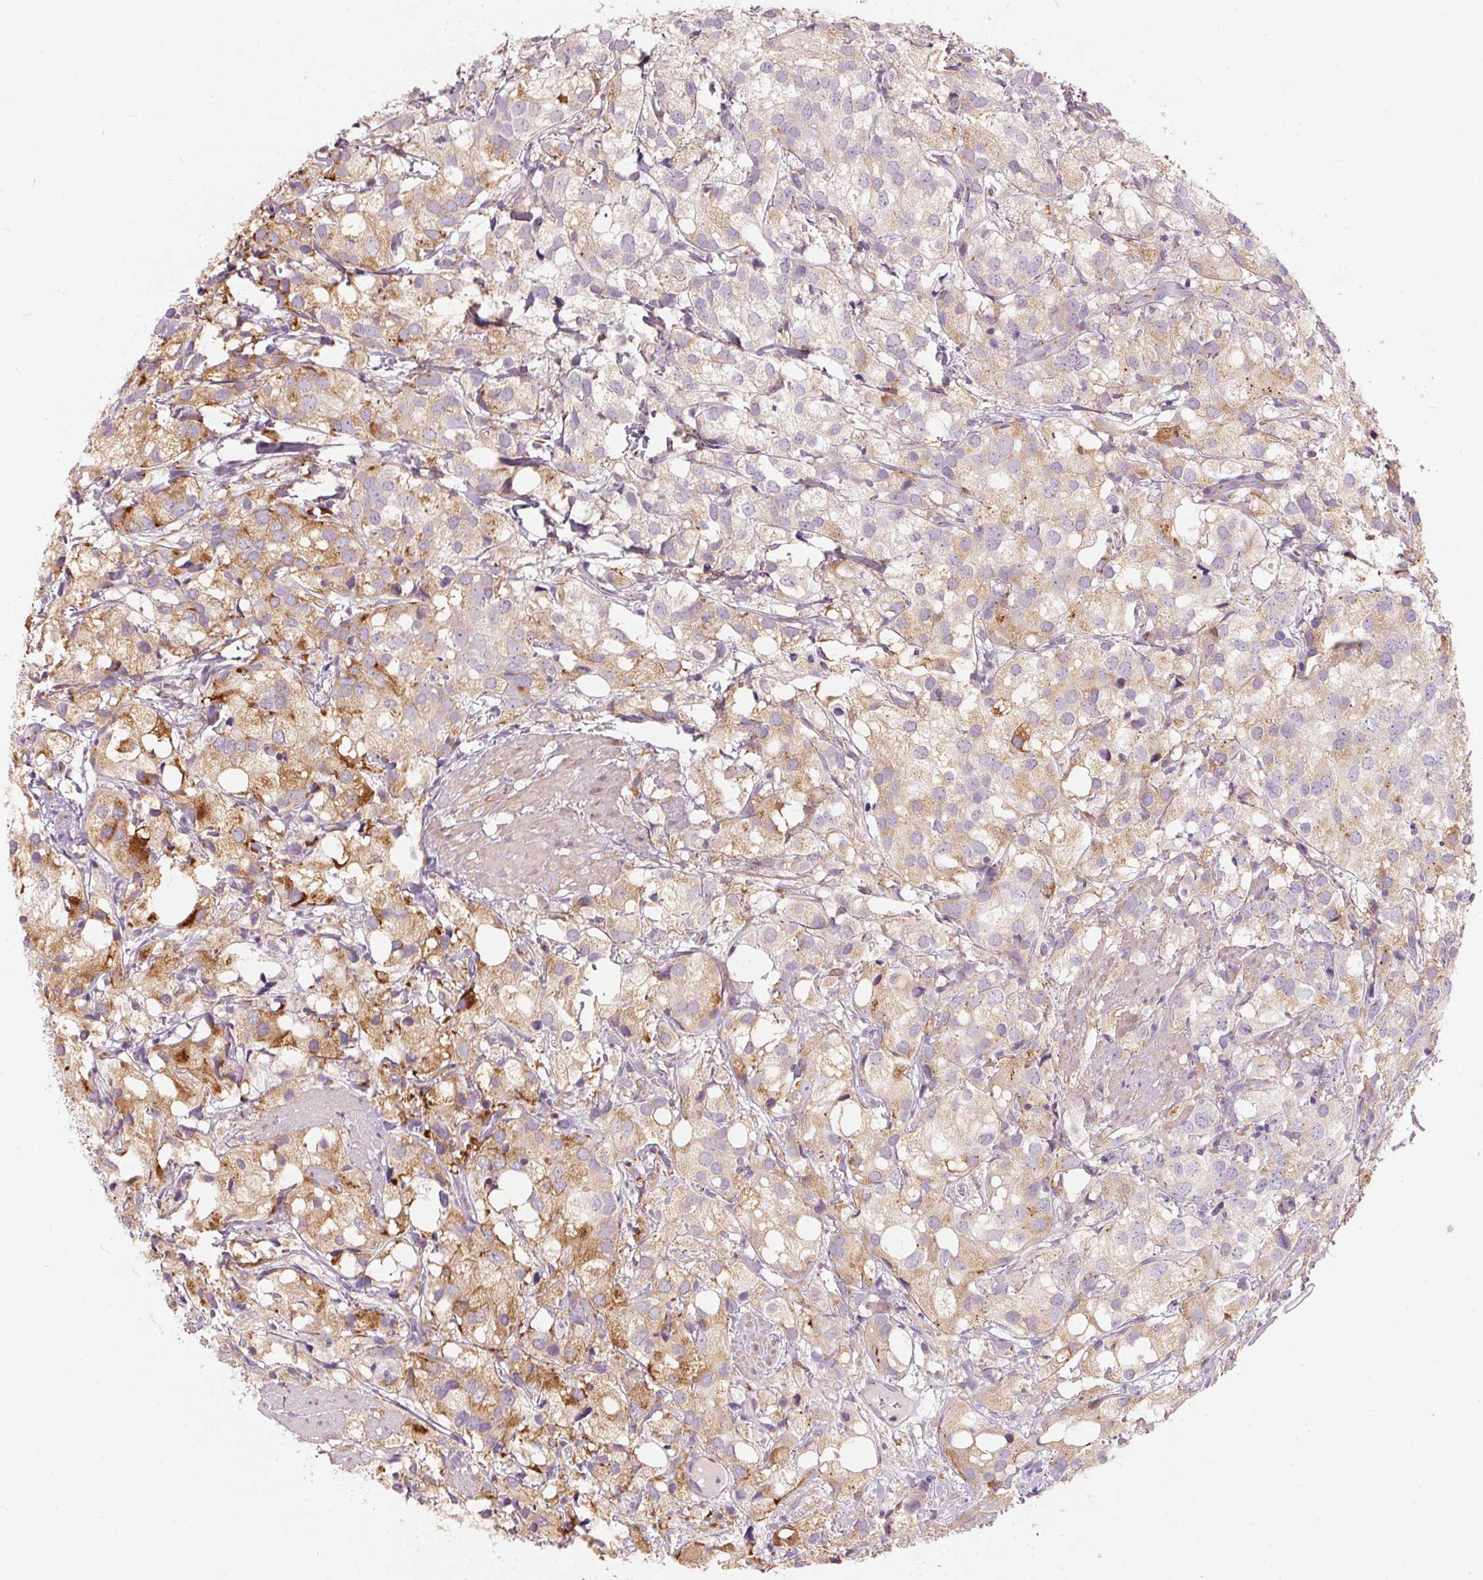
{"staining": {"intensity": "moderate", "quantity": "<25%", "location": "cytoplasmic/membranous"}, "tissue": "prostate cancer", "cell_type": "Tumor cells", "image_type": "cancer", "snomed": [{"axis": "morphology", "description": "Adenocarcinoma, High grade"}, {"axis": "topography", "description": "Prostate"}], "caption": "Protein expression analysis of prostate adenocarcinoma (high-grade) shows moderate cytoplasmic/membranous staining in approximately <25% of tumor cells.", "gene": "DRAM2", "patient": {"sex": "male", "age": 86}}